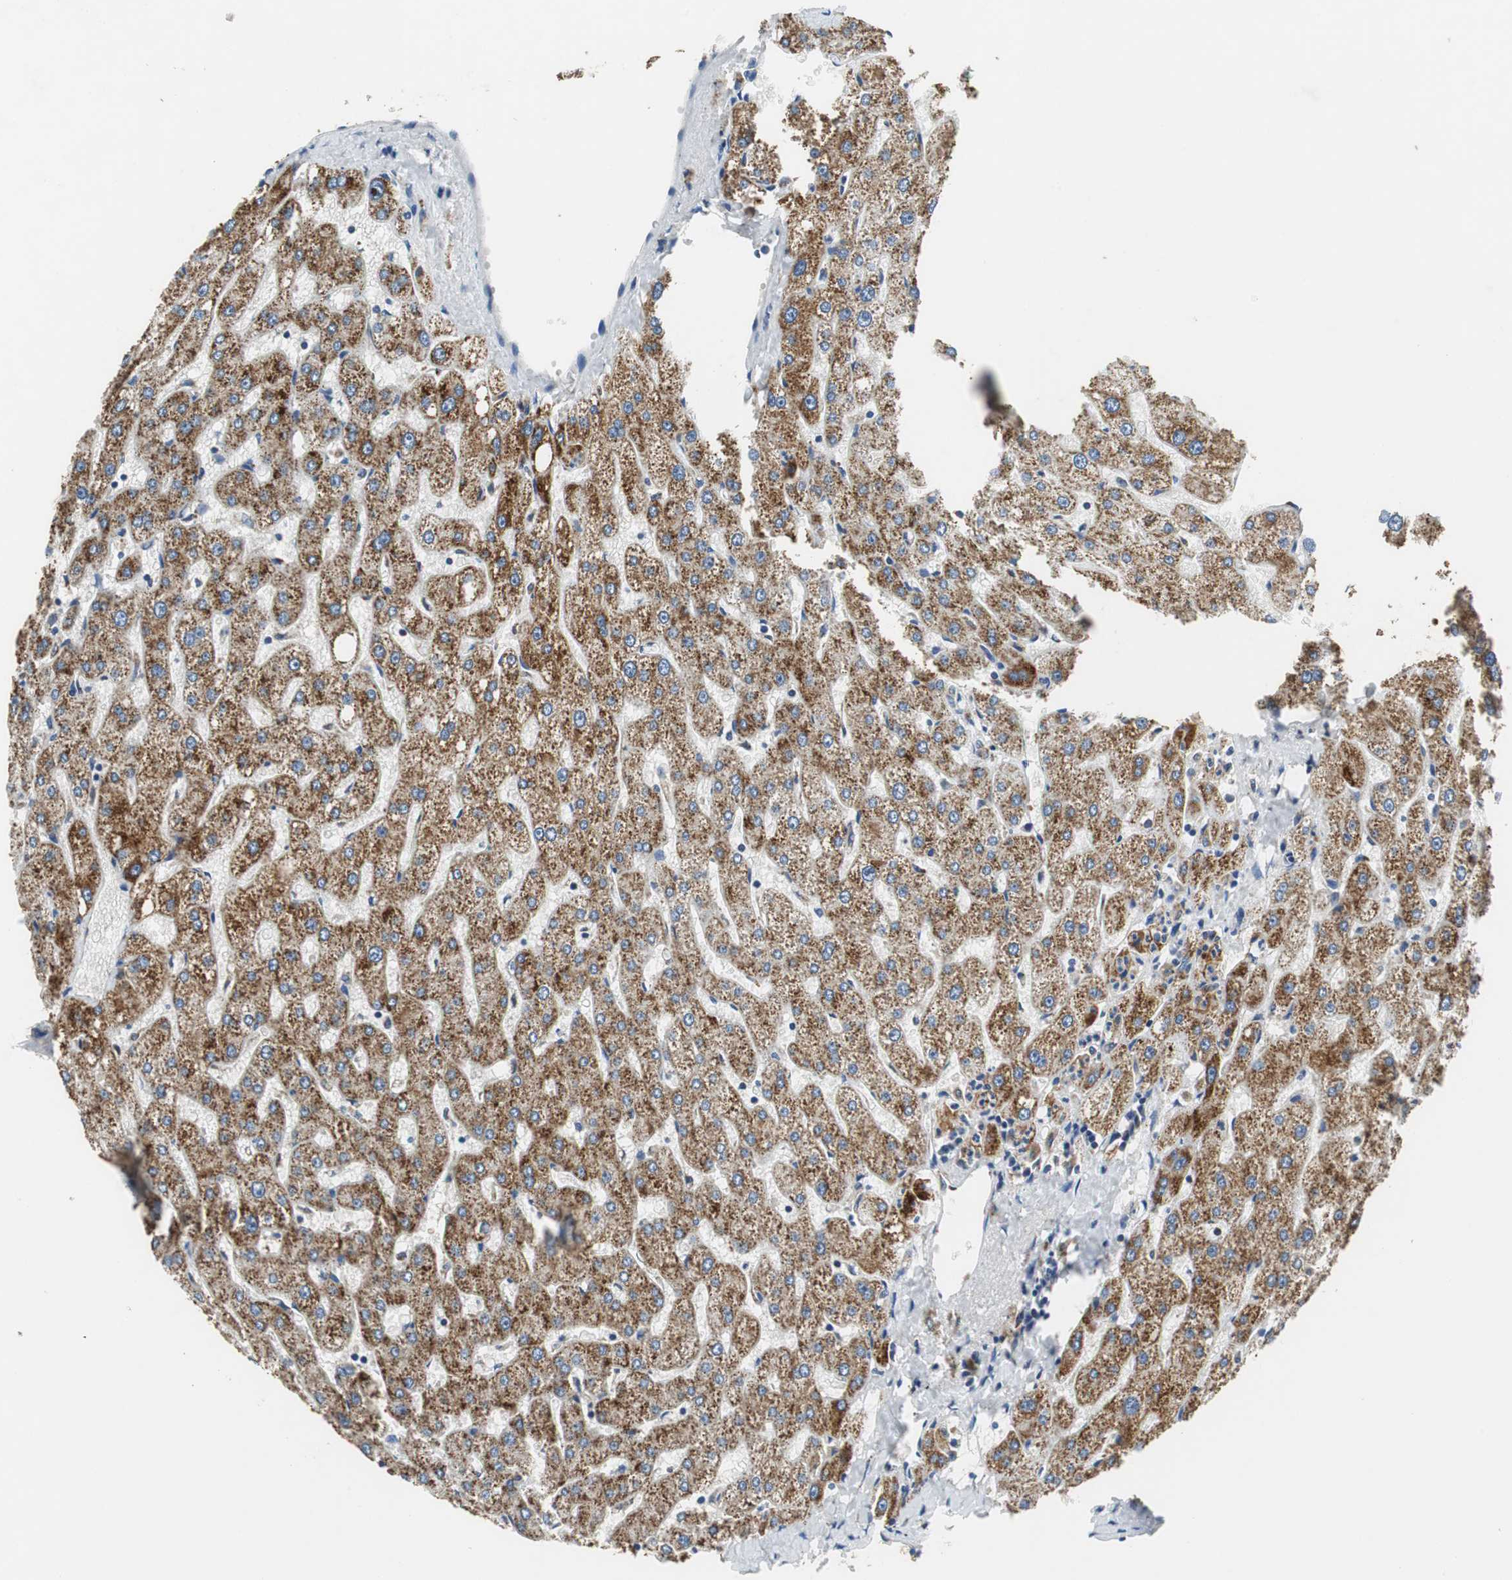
{"staining": {"intensity": "moderate", "quantity": ">75%", "location": "cytoplasmic/membranous"}, "tissue": "liver", "cell_type": "Cholangiocytes", "image_type": "normal", "snomed": [{"axis": "morphology", "description": "Normal tissue, NOS"}, {"axis": "topography", "description": "Liver"}], "caption": "Cholangiocytes show moderate cytoplasmic/membranous positivity in about >75% of cells in benign liver.", "gene": "GSTK1", "patient": {"sex": "male", "age": 67}}